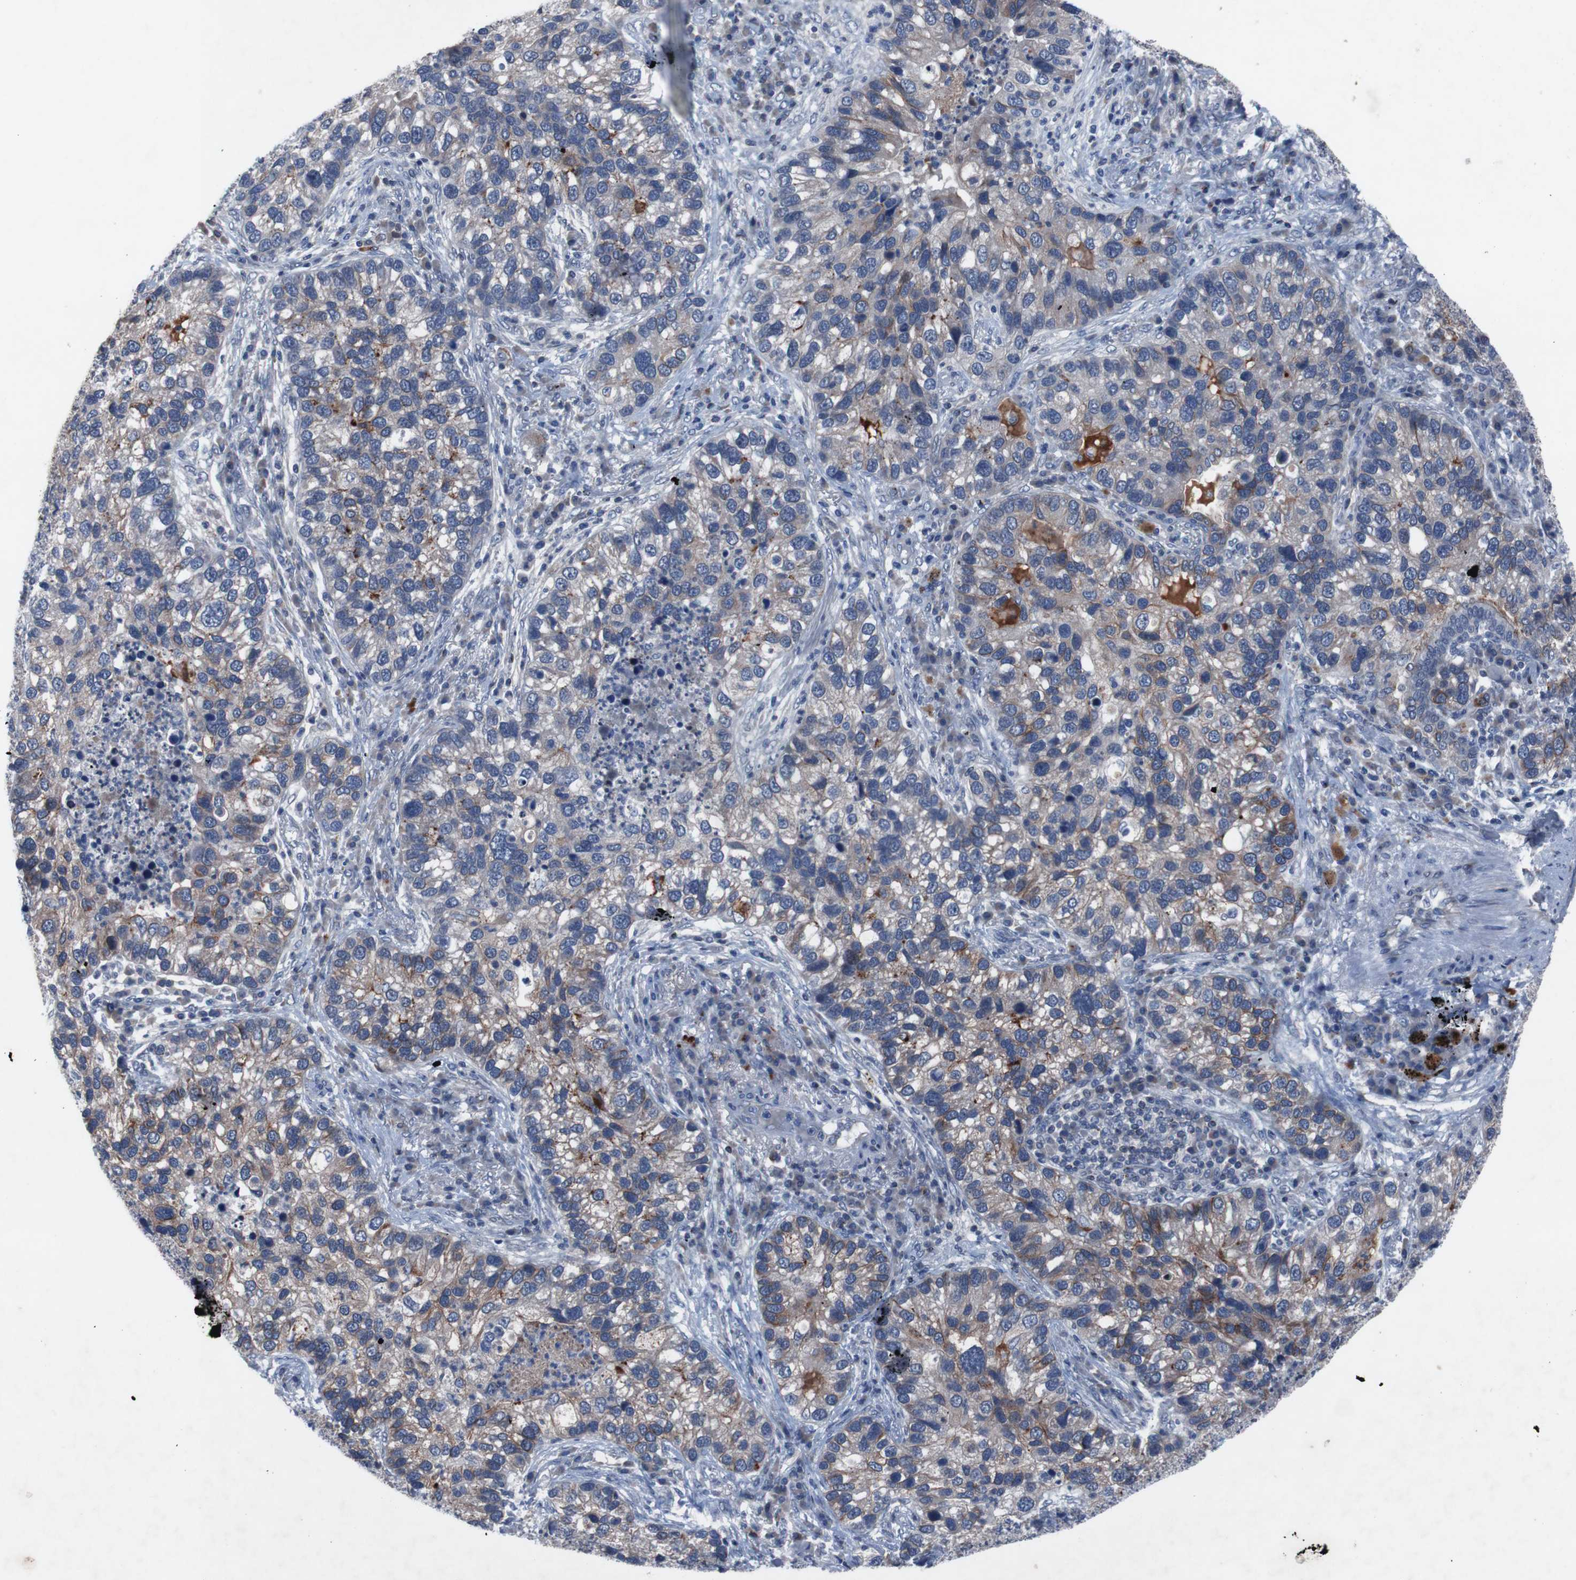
{"staining": {"intensity": "moderate", "quantity": "<25%", "location": "cytoplasmic/membranous"}, "tissue": "lung cancer", "cell_type": "Tumor cells", "image_type": "cancer", "snomed": [{"axis": "morphology", "description": "Normal tissue, NOS"}, {"axis": "morphology", "description": "Adenocarcinoma, NOS"}, {"axis": "topography", "description": "Bronchus"}, {"axis": "topography", "description": "Lung"}], "caption": "Moderate cytoplasmic/membranous staining for a protein is identified in approximately <25% of tumor cells of lung cancer using immunohistochemistry (IHC).", "gene": "MUTYH", "patient": {"sex": "male", "age": 54}}